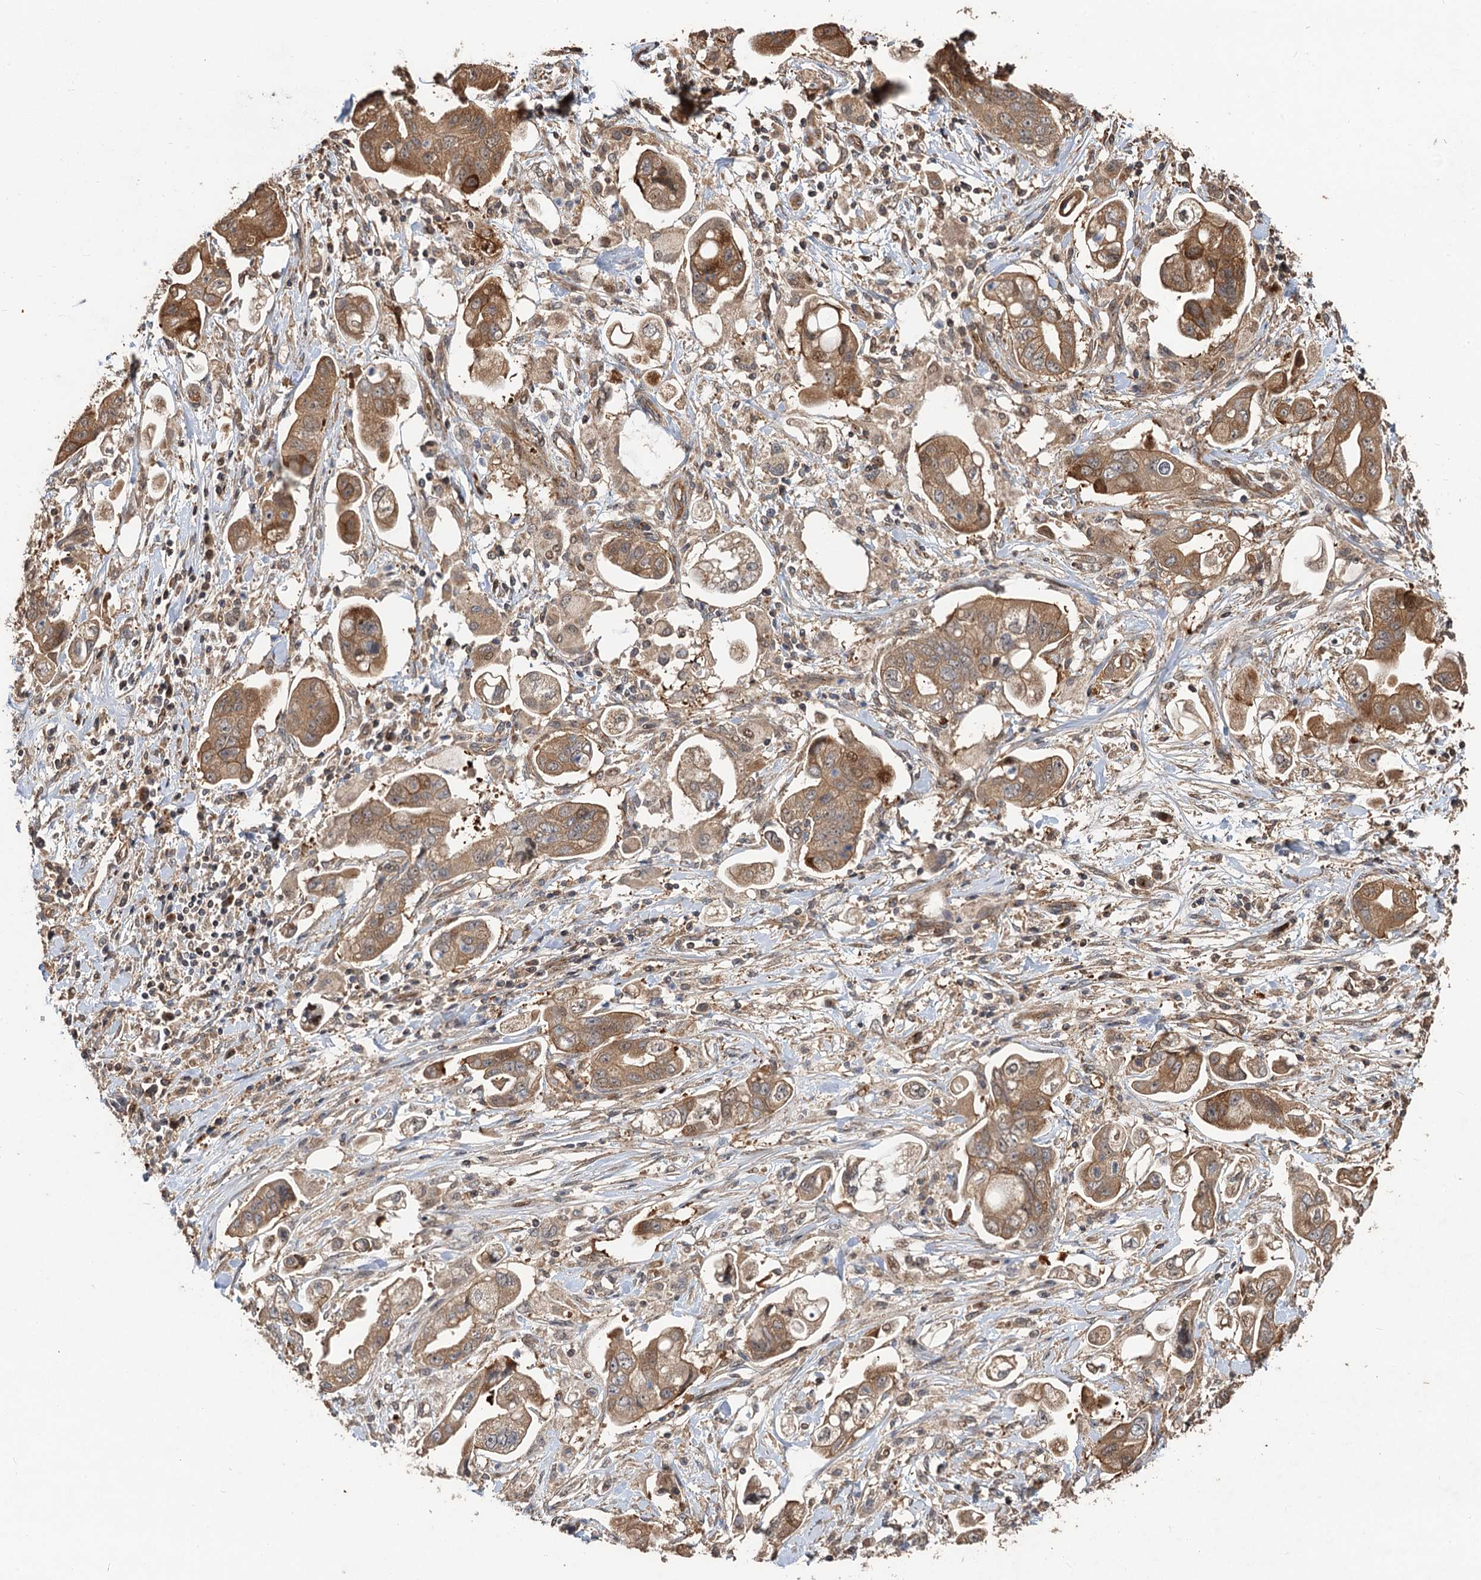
{"staining": {"intensity": "moderate", "quantity": ">75%", "location": "cytoplasmic/membranous"}, "tissue": "stomach cancer", "cell_type": "Tumor cells", "image_type": "cancer", "snomed": [{"axis": "morphology", "description": "Adenocarcinoma, NOS"}, {"axis": "topography", "description": "Stomach"}], "caption": "A histopathology image of human stomach cancer stained for a protein reveals moderate cytoplasmic/membranous brown staining in tumor cells.", "gene": "DEXI", "patient": {"sex": "male", "age": 62}}